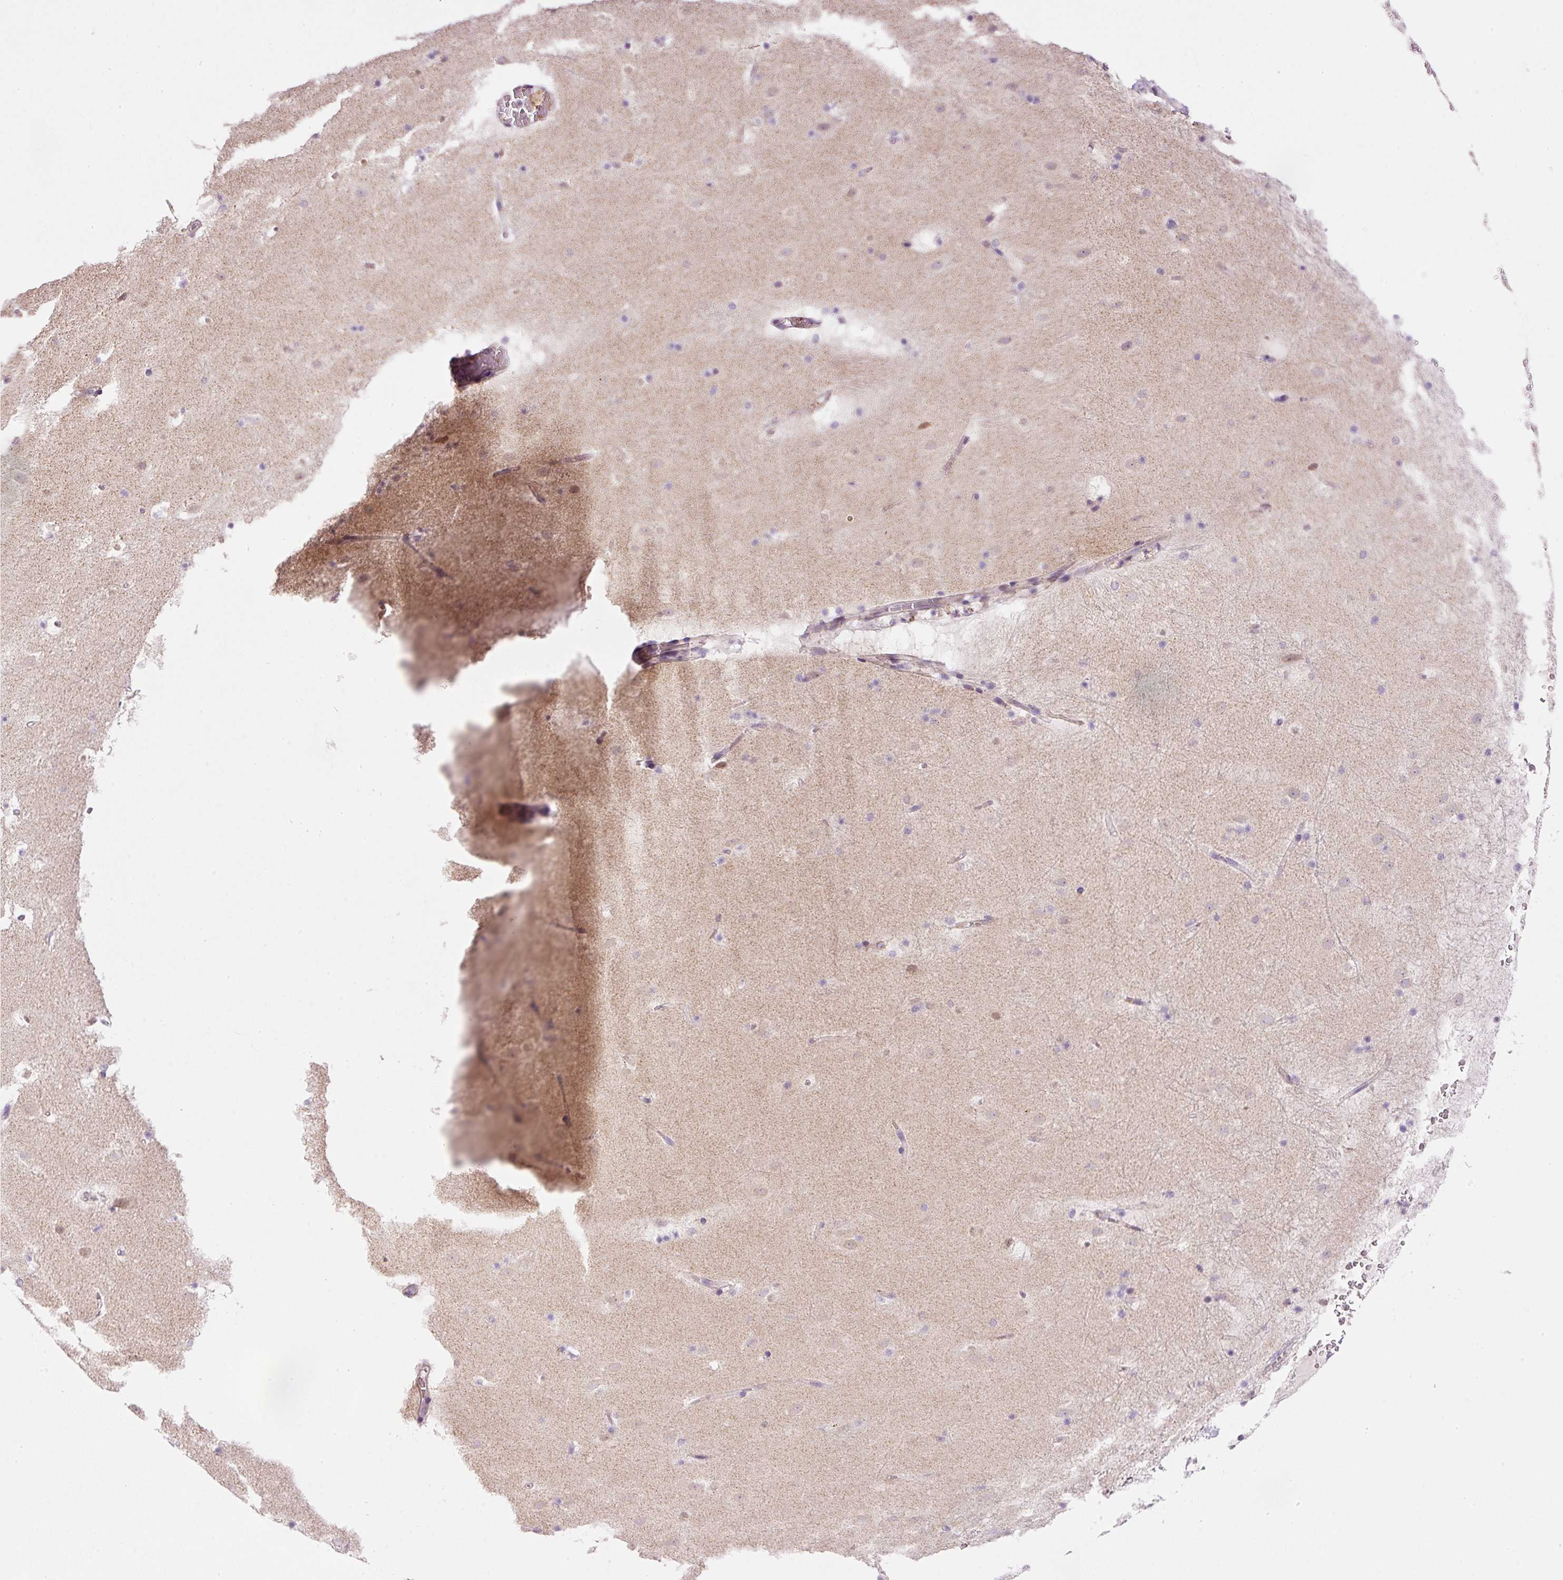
{"staining": {"intensity": "weak", "quantity": "25%-75%", "location": "cytoplasmic/membranous"}, "tissue": "caudate", "cell_type": "Glial cells", "image_type": "normal", "snomed": [{"axis": "morphology", "description": "Normal tissue, NOS"}, {"axis": "topography", "description": "Lateral ventricle wall"}], "caption": "Immunohistochemistry histopathology image of benign caudate: human caudate stained using immunohistochemistry (IHC) exhibits low levels of weak protein expression localized specifically in the cytoplasmic/membranous of glial cells, appearing as a cytoplasmic/membranous brown color.", "gene": "KPNA5", "patient": {"sex": "male", "age": 37}}